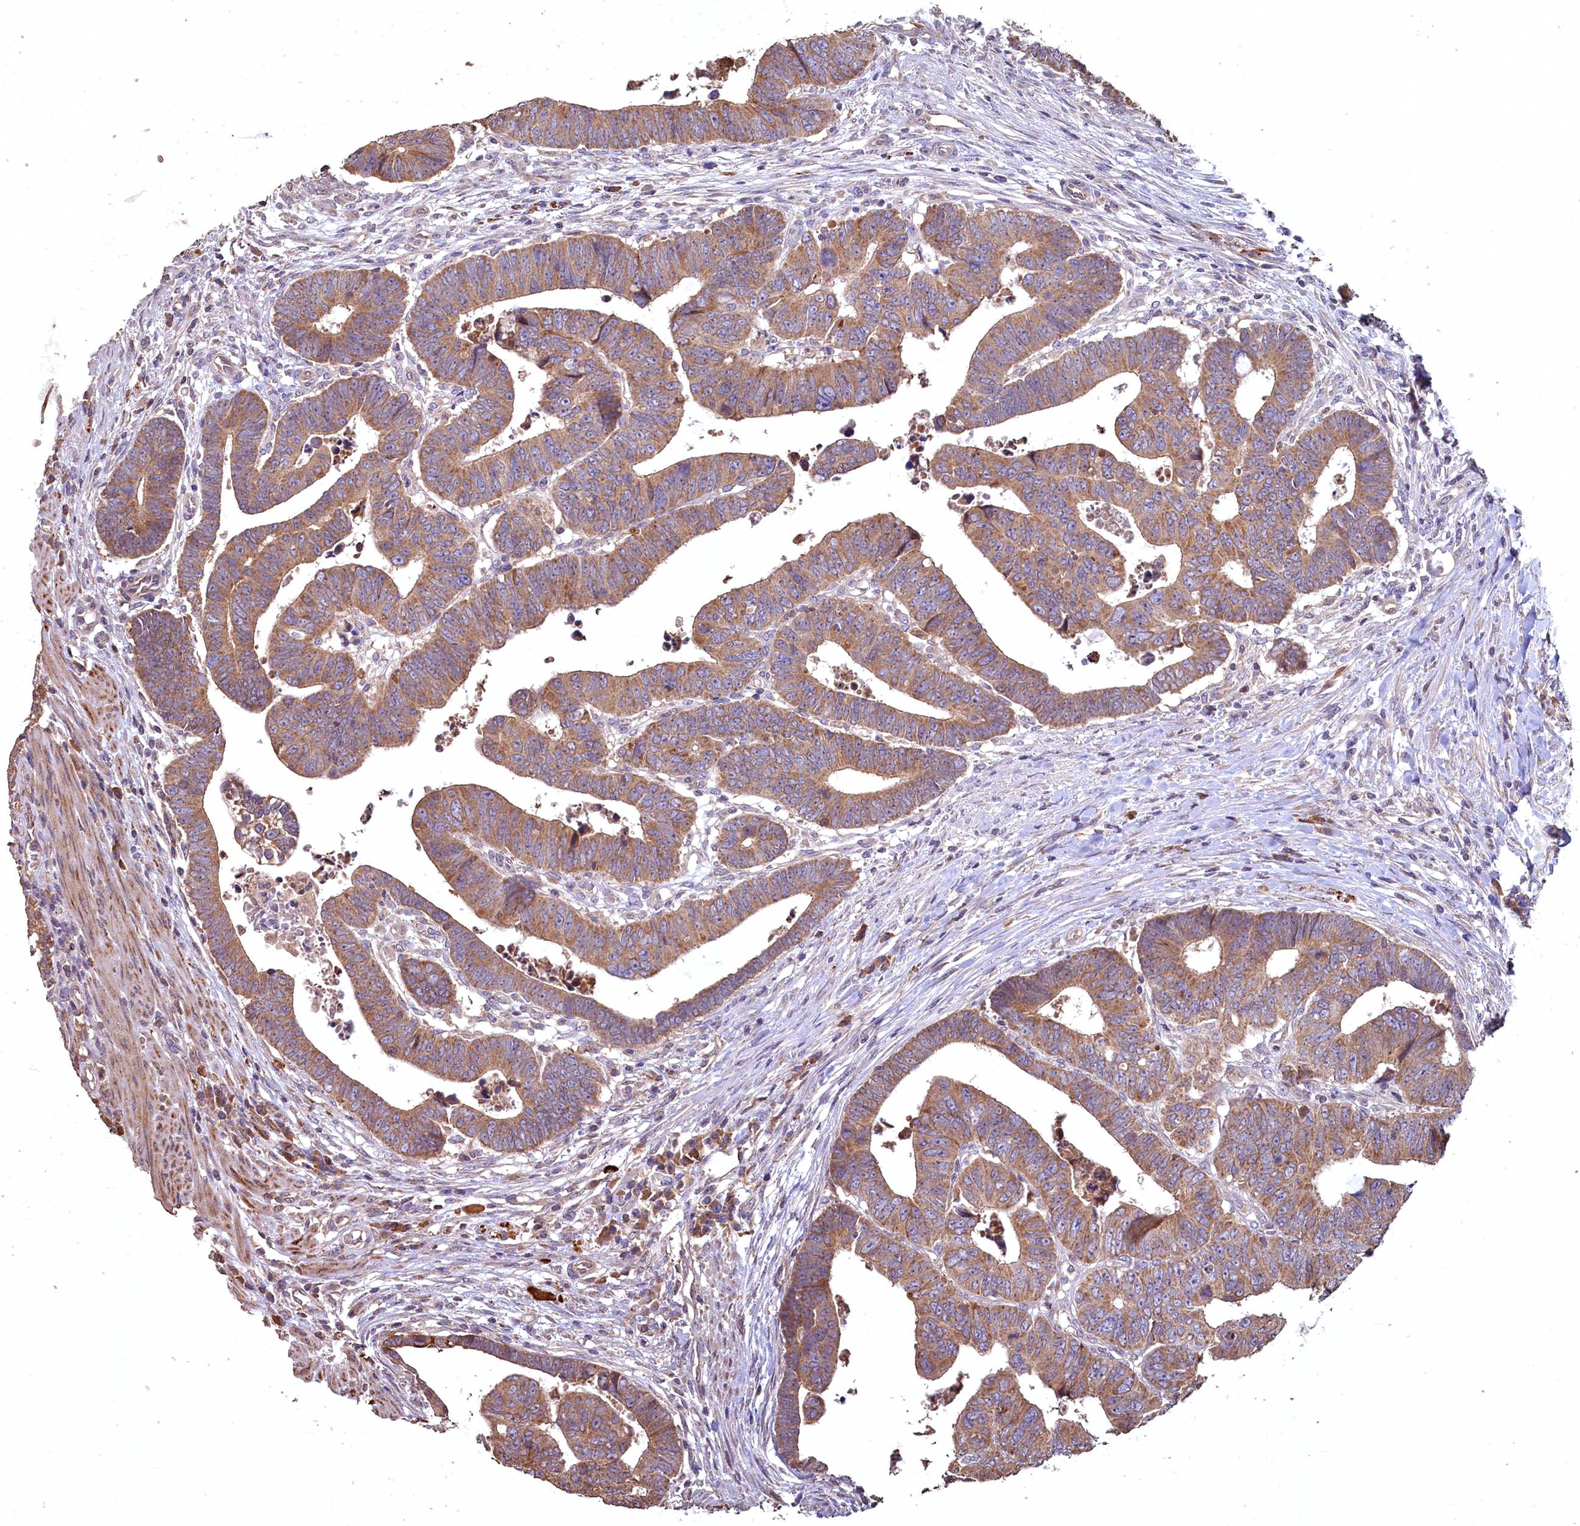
{"staining": {"intensity": "moderate", "quantity": ">75%", "location": "cytoplasmic/membranous"}, "tissue": "colorectal cancer", "cell_type": "Tumor cells", "image_type": "cancer", "snomed": [{"axis": "morphology", "description": "Normal tissue, NOS"}, {"axis": "morphology", "description": "Adenocarcinoma, NOS"}, {"axis": "topography", "description": "Rectum"}], "caption": "Moderate cytoplasmic/membranous protein staining is identified in approximately >75% of tumor cells in colorectal adenocarcinoma.", "gene": "FUNDC1", "patient": {"sex": "female", "age": 65}}